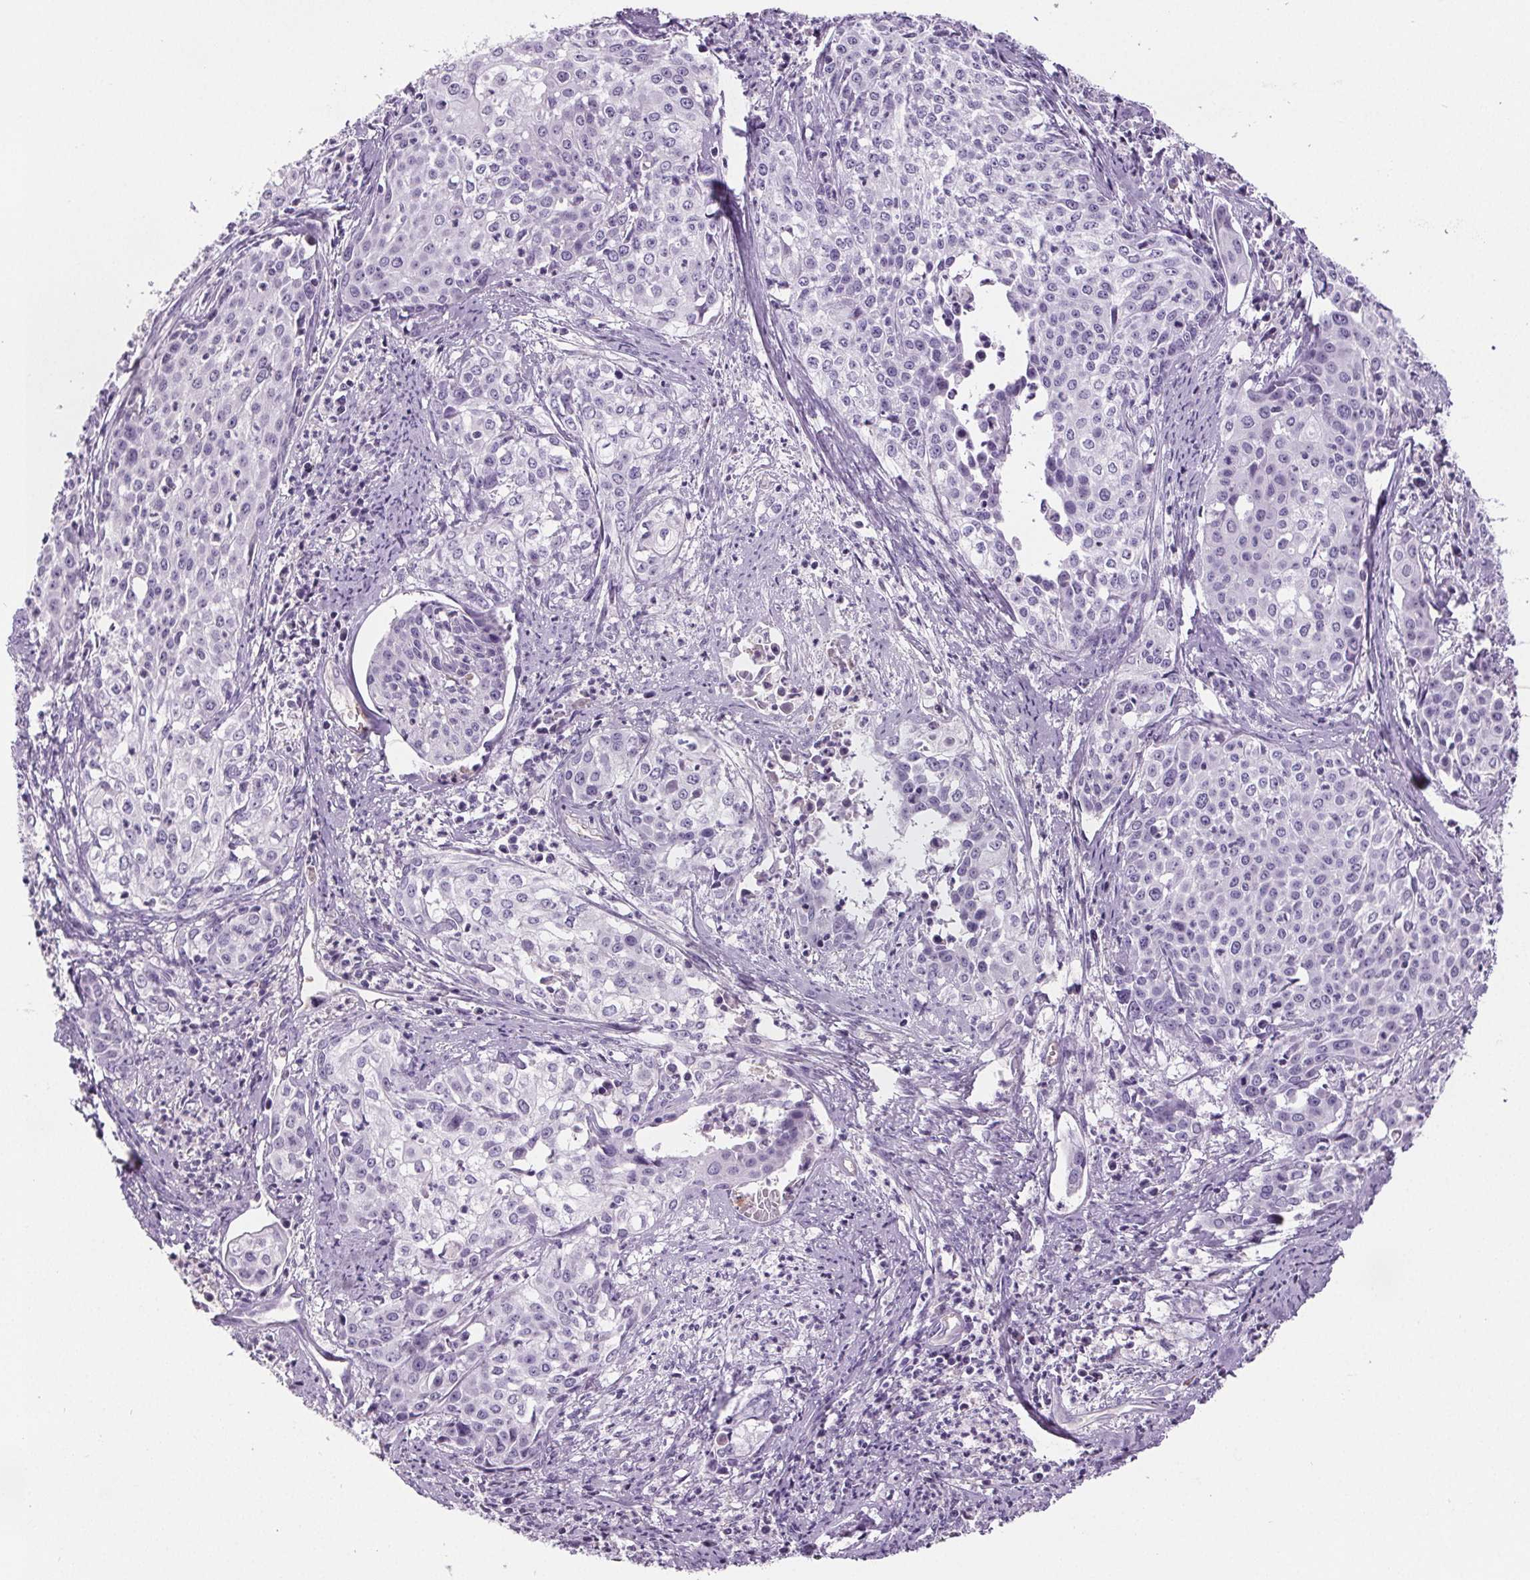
{"staining": {"intensity": "negative", "quantity": "none", "location": "none"}, "tissue": "cervical cancer", "cell_type": "Tumor cells", "image_type": "cancer", "snomed": [{"axis": "morphology", "description": "Squamous cell carcinoma, NOS"}, {"axis": "topography", "description": "Cervix"}], "caption": "Immunohistochemistry photomicrograph of neoplastic tissue: squamous cell carcinoma (cervical) stained with DAB (3,3'-diaminobenzidine) demonstrates no significant protein staining in tumor cells.", "gene": "CD5L", "patient": {"sex": "female", "age": 39}}